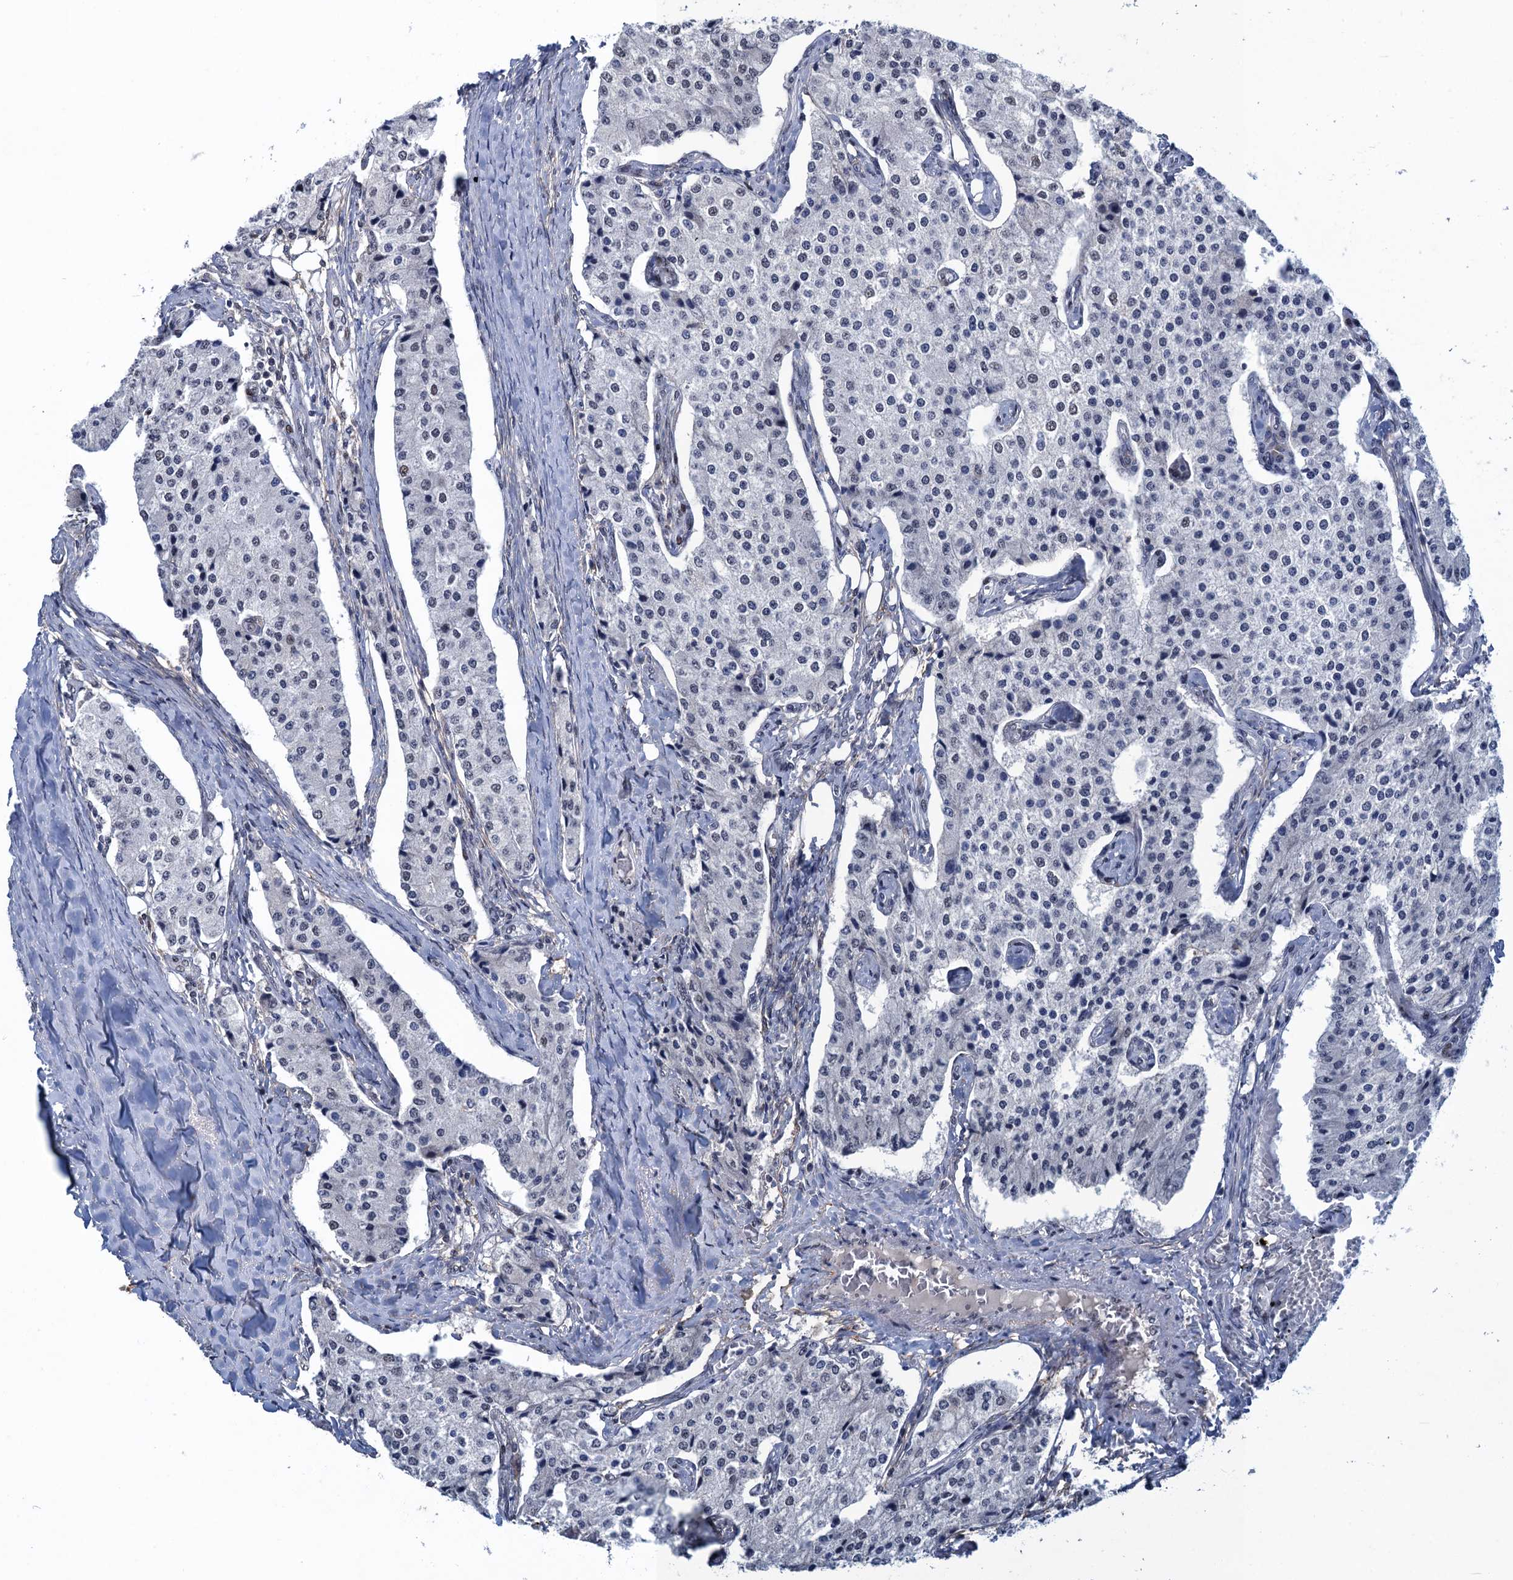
{"staining": {"intensity": "weak", "quantity": "25%-75%", "location": "nuclear"}, "tissue": "carcinoid", "cell_type": "Tumor cells", "image_type": "cancer", "snomed": [{"axis": "morphology", "description": "Carcinoid, malignant, NOS"}, {"axis": "topography", "description": "Colon"}], "caption": "Carcinoid stained with immunohistochemistry reveals weak nuclear positivity in approximately 25%-75% of tumor cells.", "gene": "SAE1", "patient": {"sex": "female", "age": 52}}